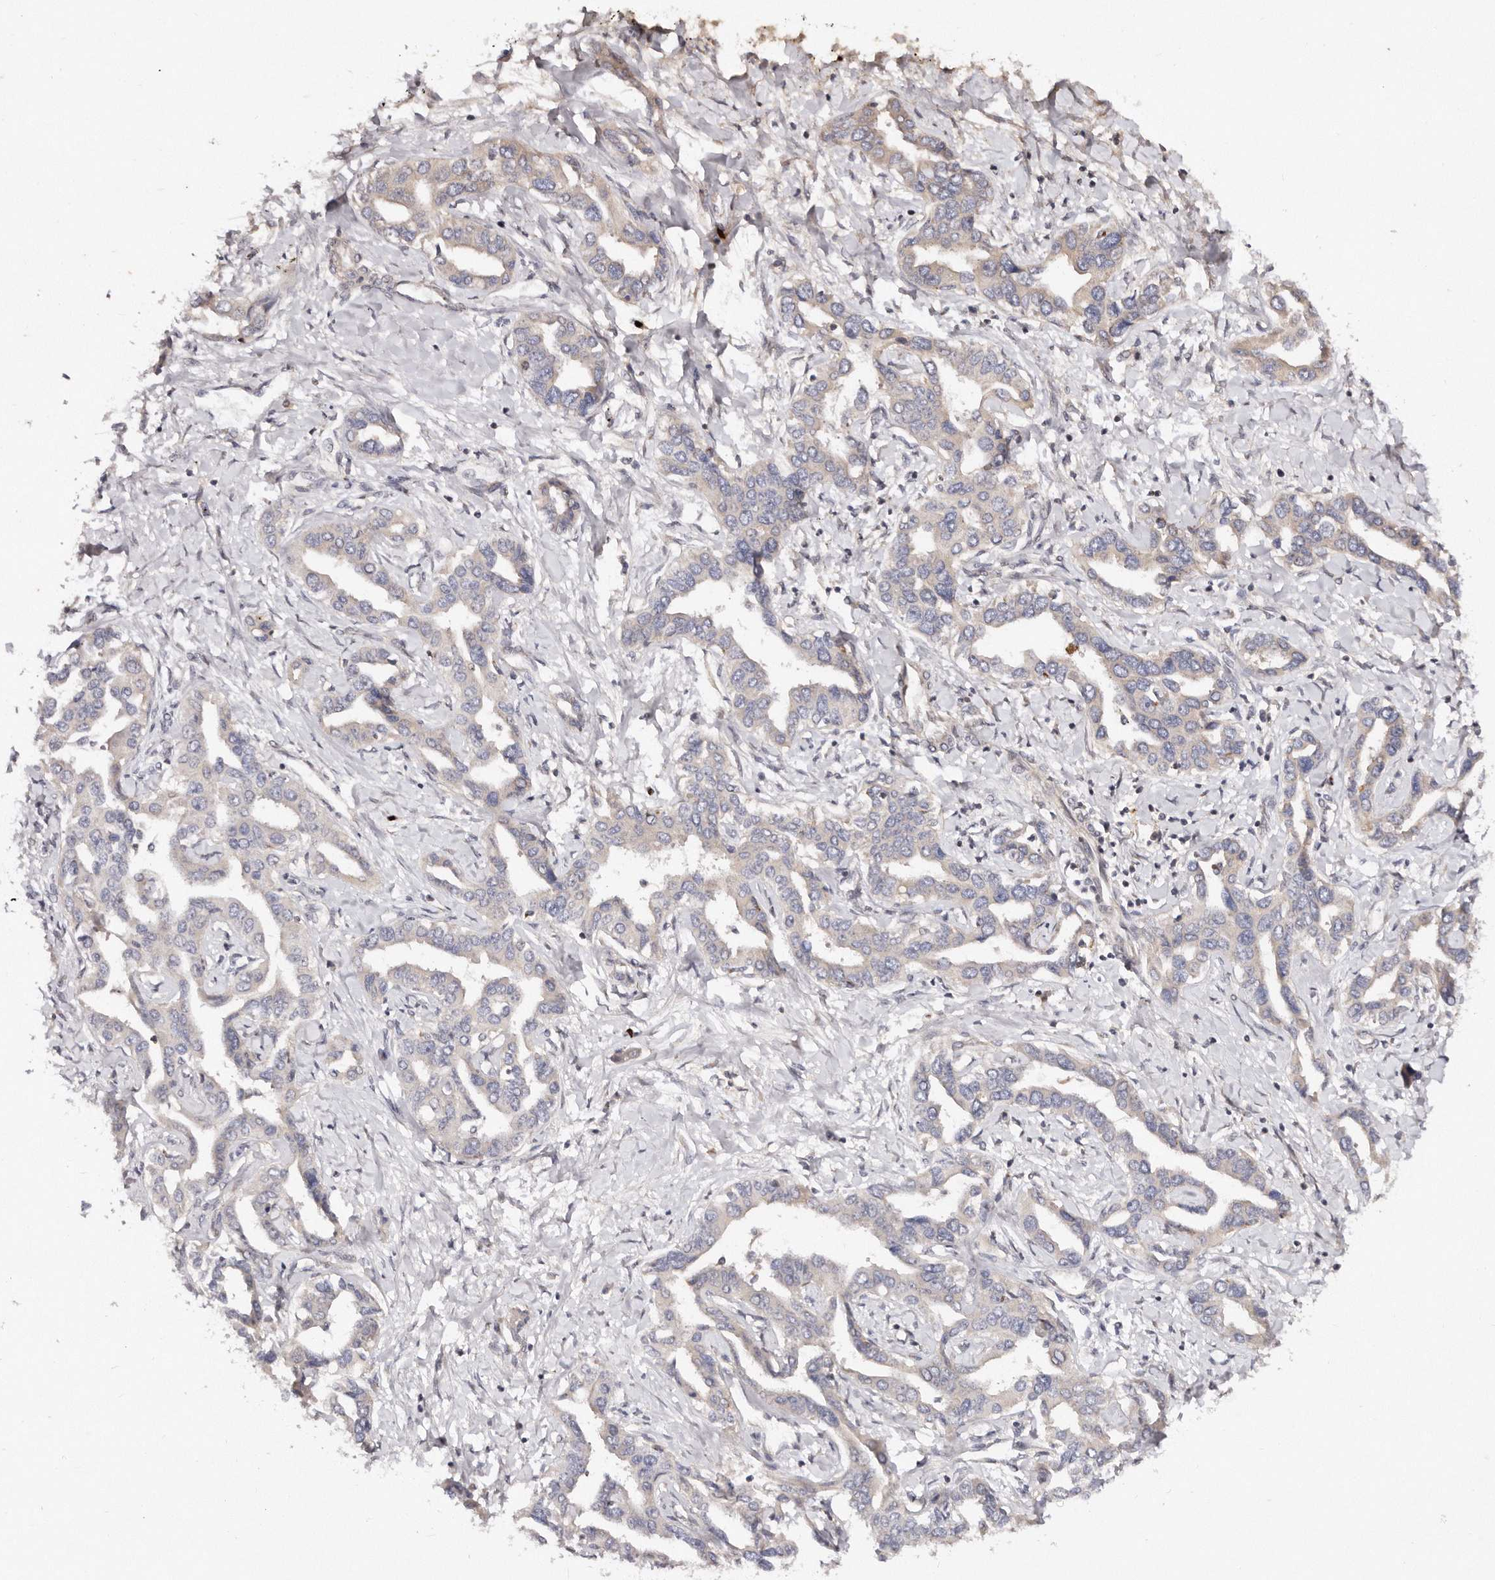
{"staining": {"intensity": "negative", "quantity": "none", "location": "none"}, "tissue": "liver cancer", "cell_type": "Tumor cells", "image_type": "cancer", "snomed": [{"axis": "morphology", "description": "Cholangiocarcinoma"}, {"axis": "topography", "description": "Liver"}], "caption": "Image shows no protein staining in tumor cells of liver cholangiocarcinoma tissue.", "gene": "DACT2", "patient": {"sex": "male", "age": 59}}